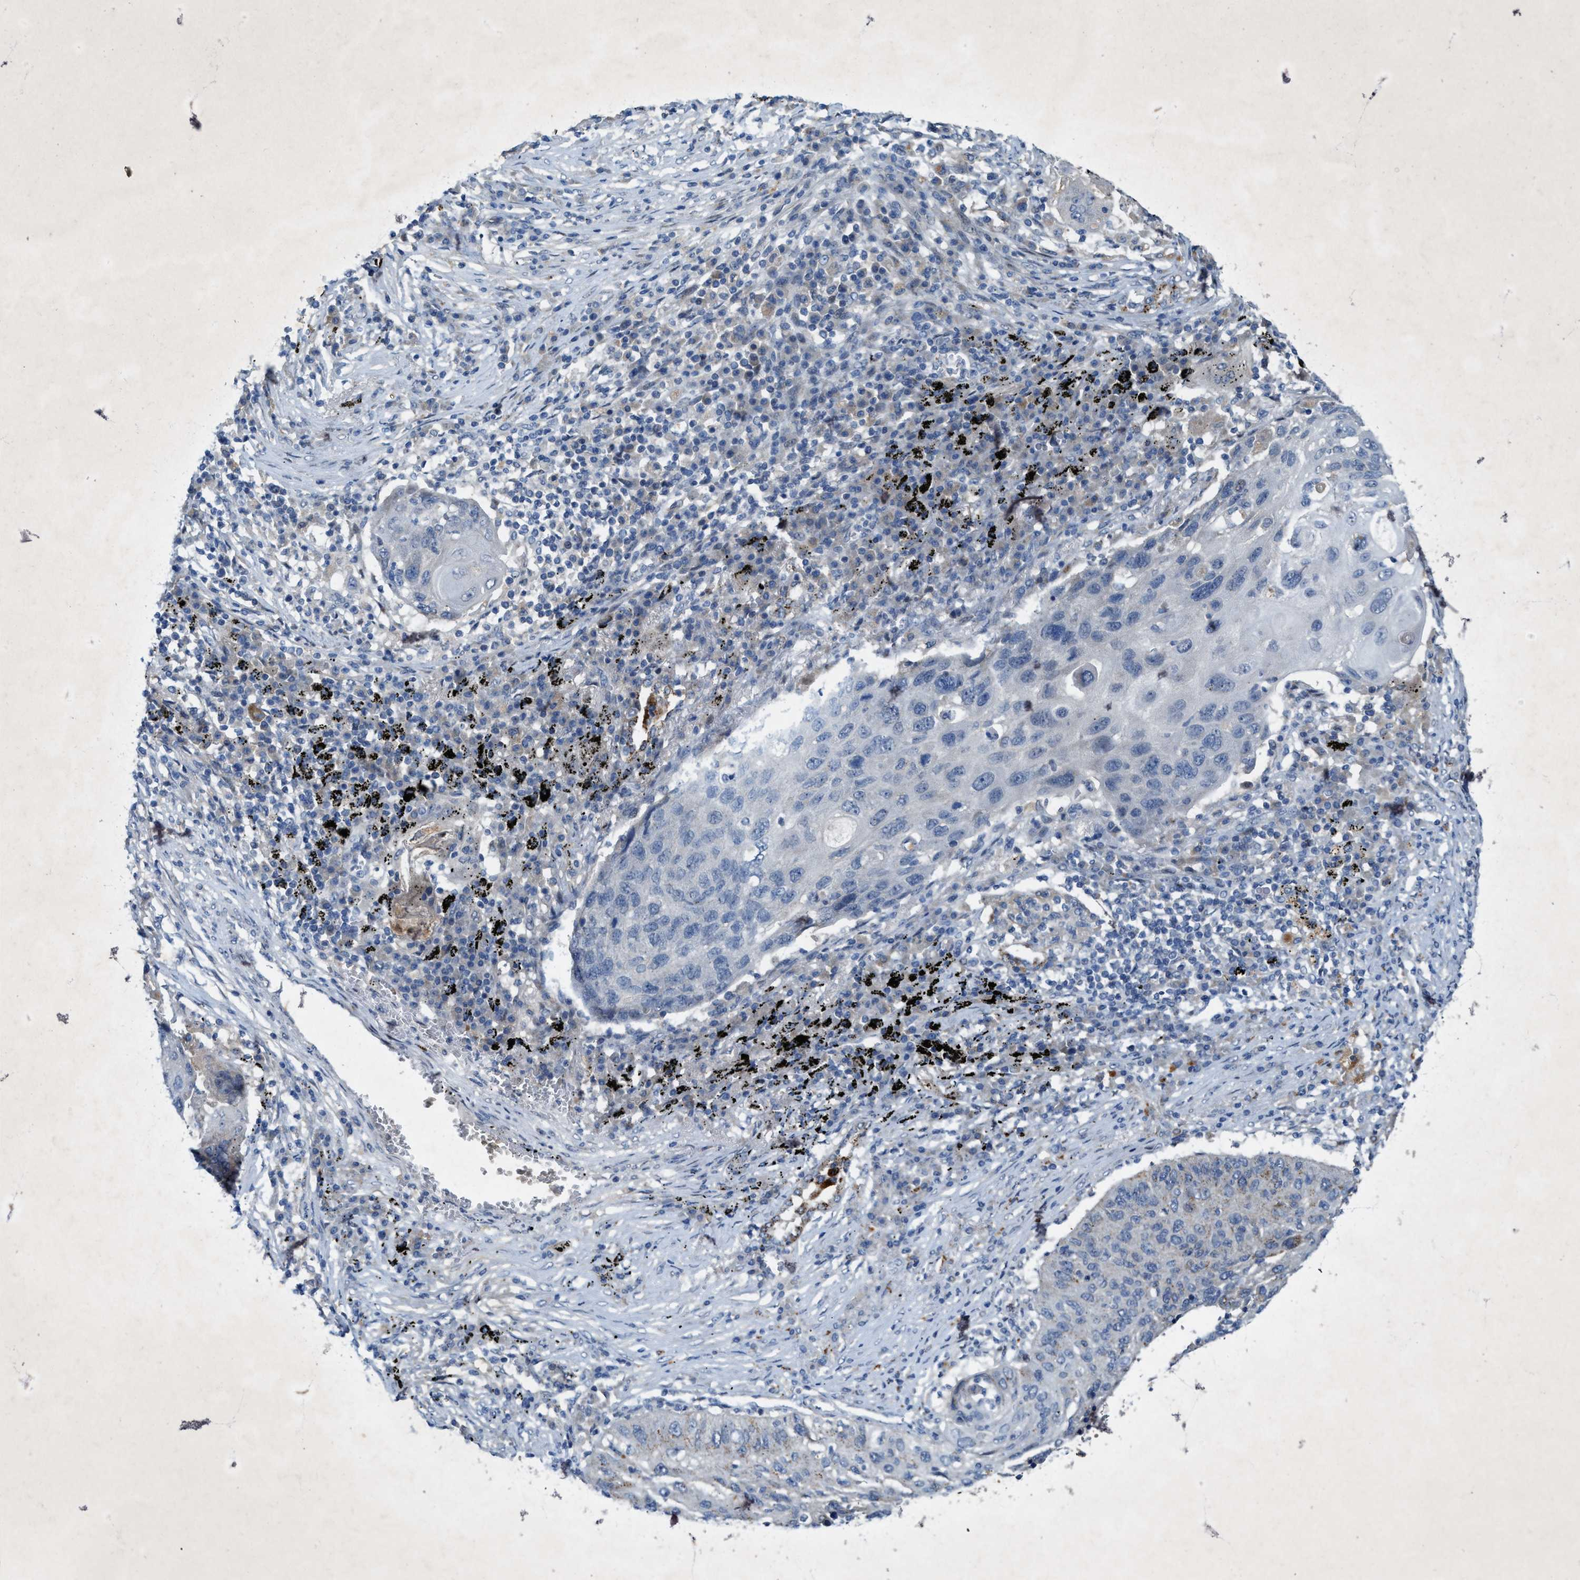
{"staining": {"intensity": "negative", "quantity": "none", "location": "none"}, "tissue": "lung cancer", "cell_type": "Tumor cells", "image_type": "cancer", "snomed": [{"axis": "morphology", "description": "Squamous cell carcinoma, NOS"}, {"axis": "topography", "description": "Lung"}], "caption": "This is an immunohistochemistry (IHC) image of lung cancer (squamous cell carcinoma). There is no staining in tumor cells.", "gene": "URGCP", "patient": {"sex": "female", "age": 63}}